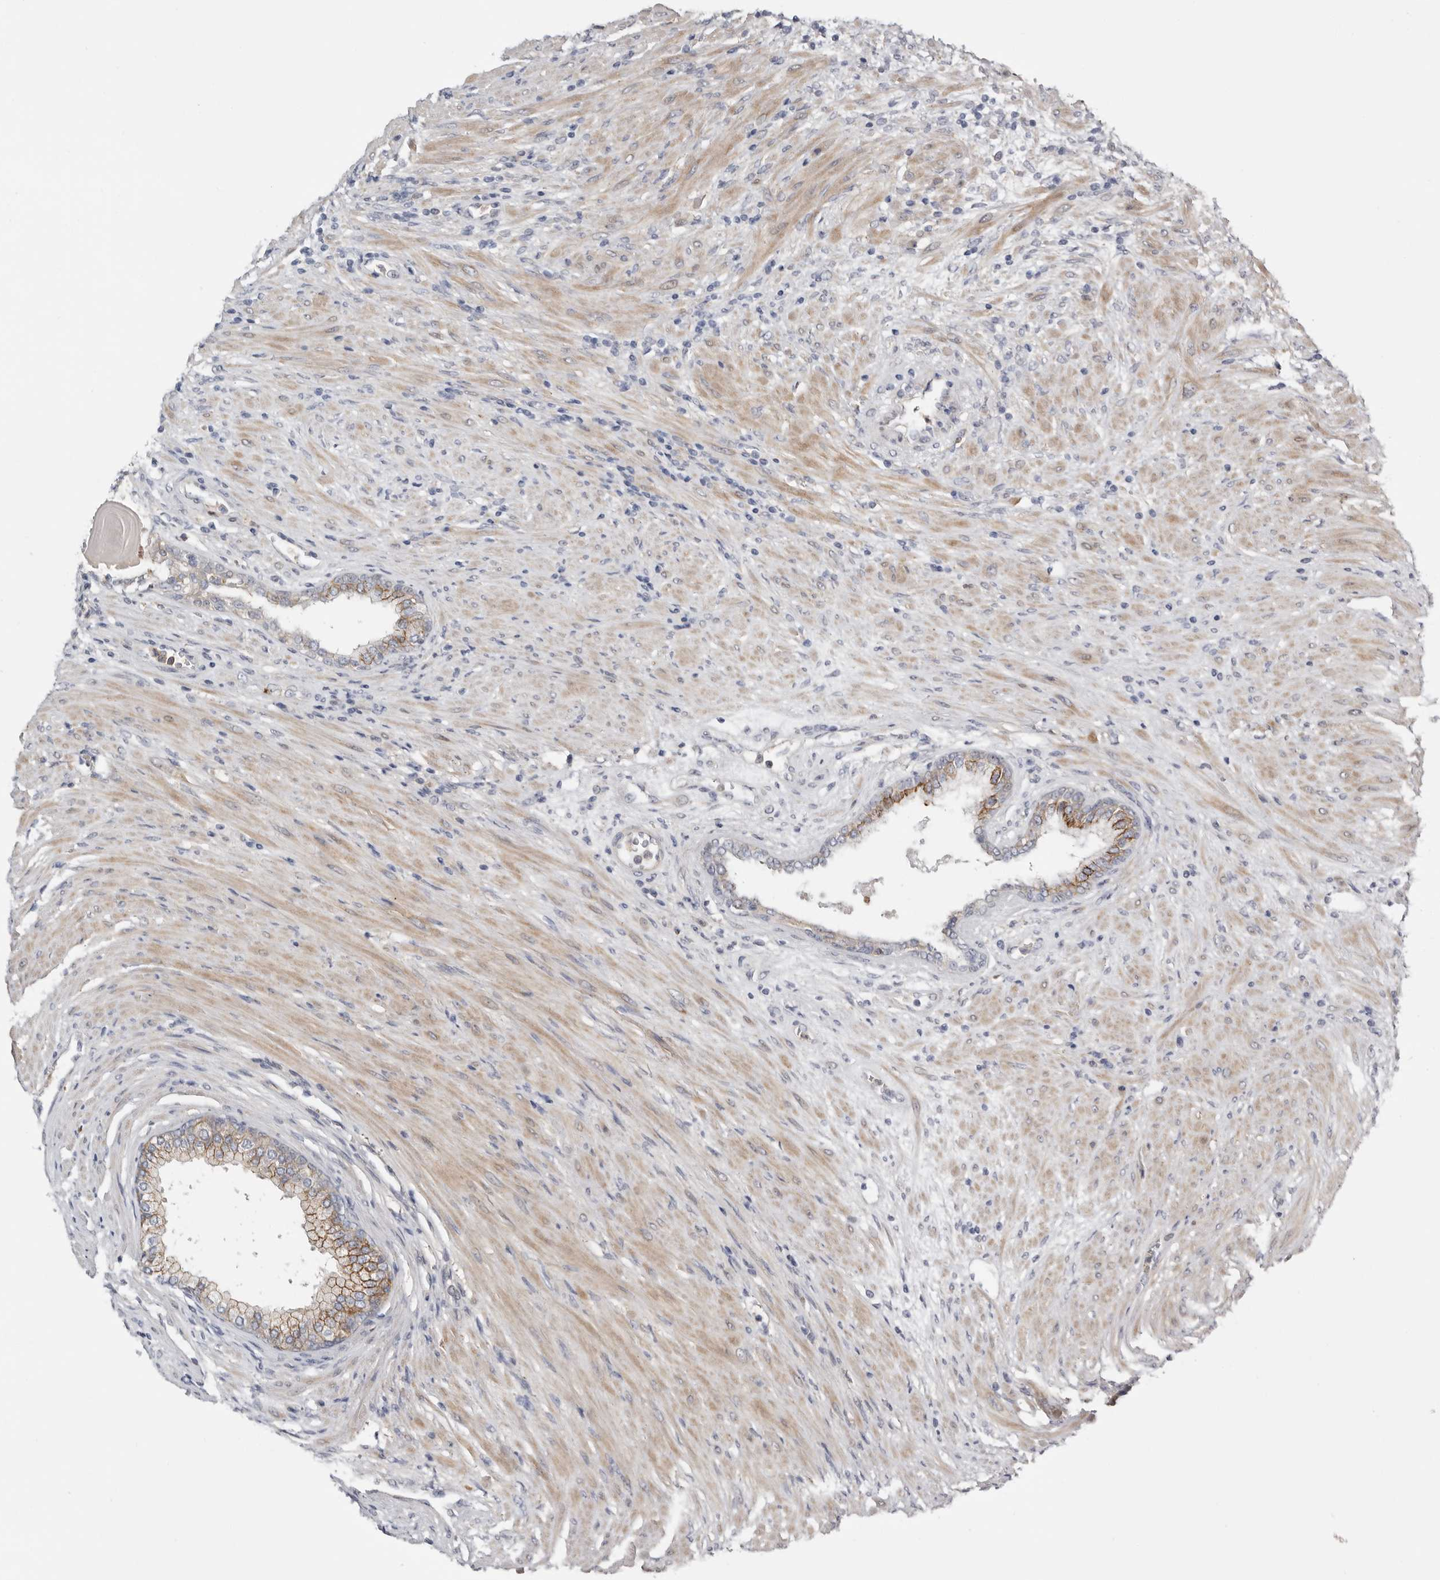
{"staining": {"intensity": "moderate", "quantity": "<25%", "location": "cytoplasmic/membranous"}, "tissue": "prostate cancer", "cell_type": "Tumor cells", "image_type": "cancer", "snomed": [{"axis": "morphology", "description": "Normal tissue, NOS"}, {"axis": "morphology", "description": "Adenocarcinoma, Low grade"}, {"axis": "topography", "description": "Prostate"}, {"axis": "topography", "description": "Peripheral nerve tissue"}], "caption": "Immunohistochemical staining of prostate cancer (adenocarcinoma (low-grade)) displays moderate cytoplasmic/membranous protein expression in approximately <25% of tumor cells.", "gene": "MSRB2", "patient": {"sex": "male", "age": 71}}